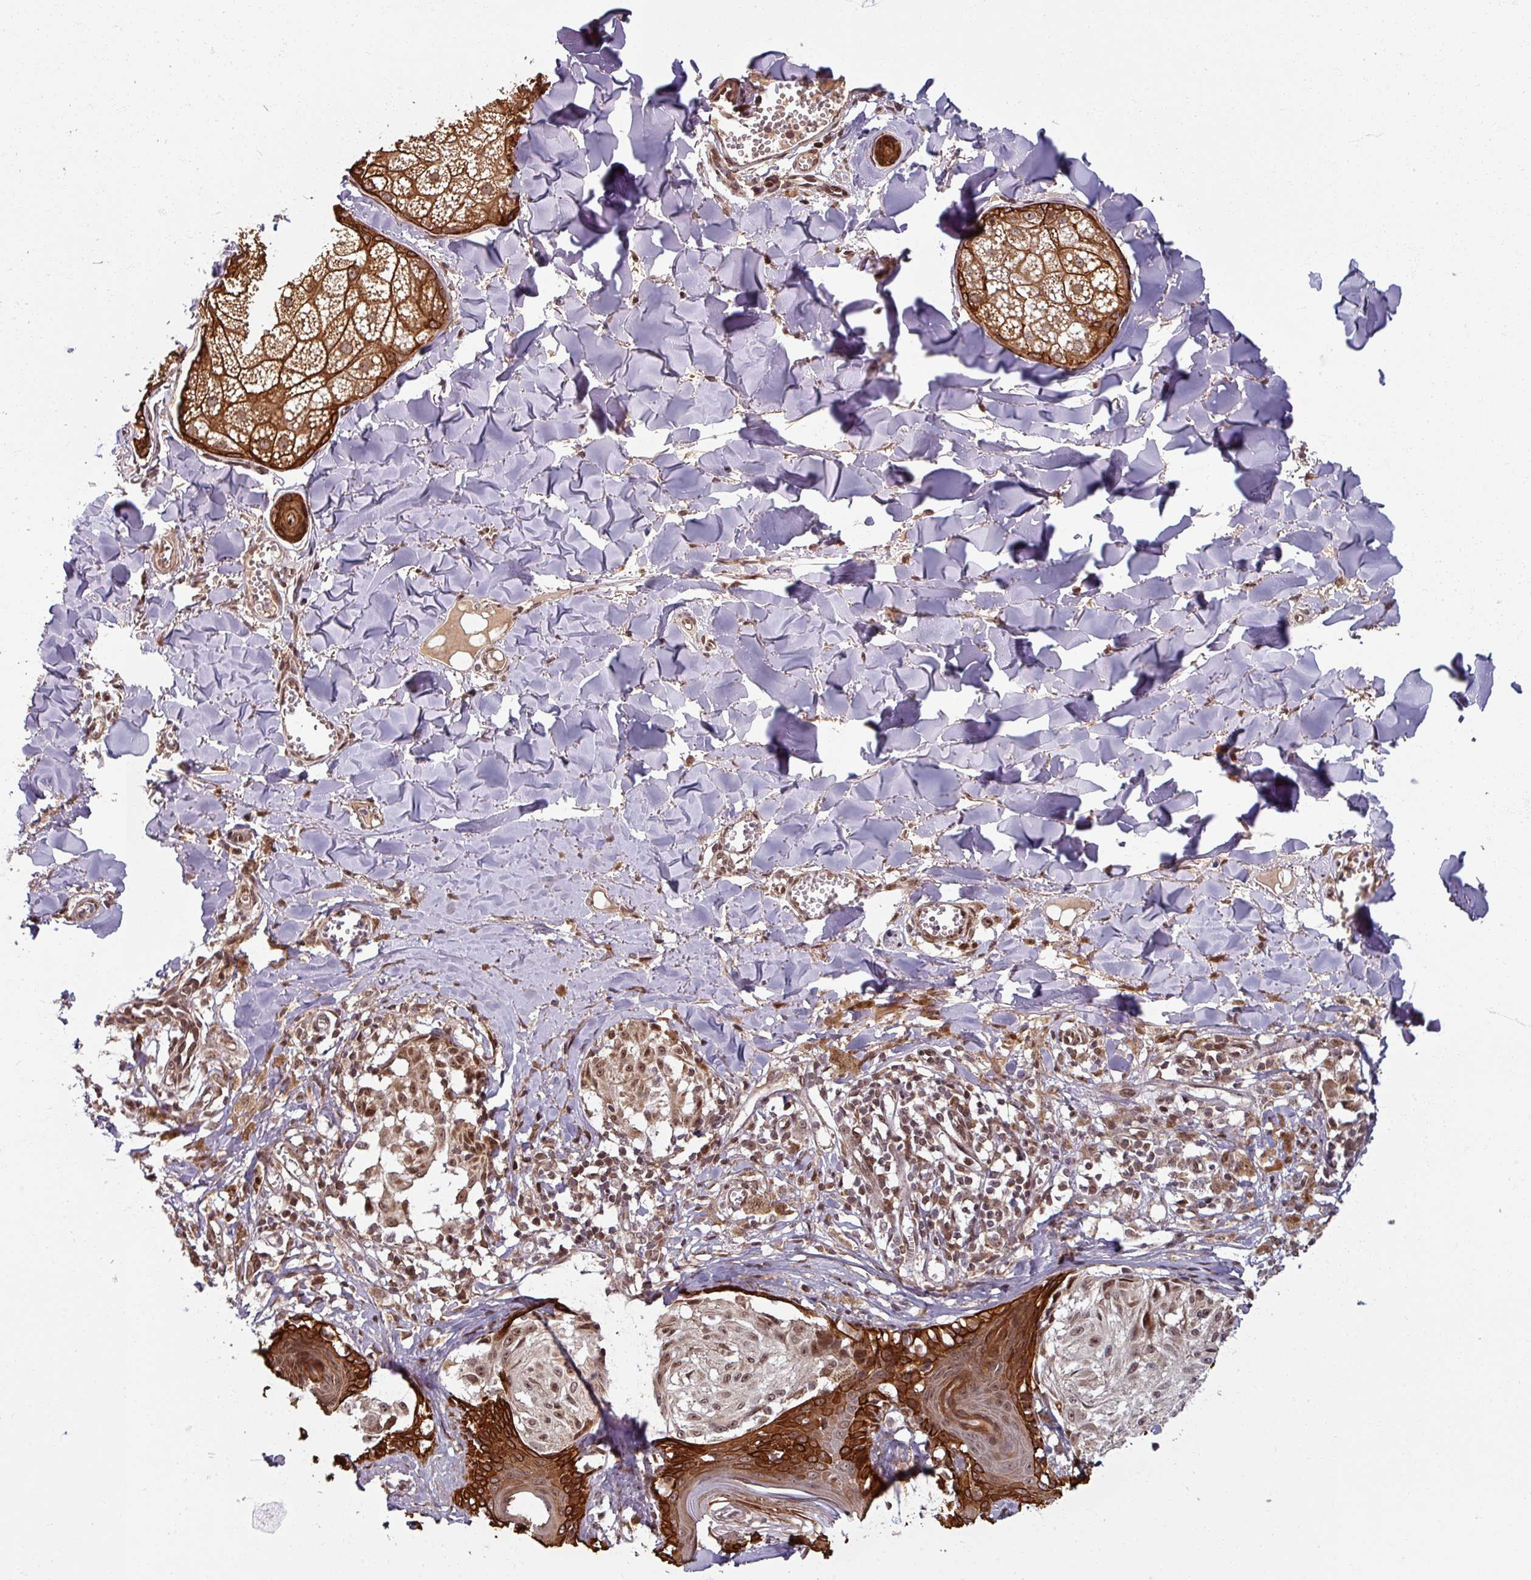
{"staining": {"intensity": "moderate", "quantity": ">75%", "location": "nuclear"}, "tissue": "melanoma", "cell_type": "Tumor cells", "image_type": "cancer", "snomed": [{"axis": "morphology", "description": "Malignant melanoma, NOS"}, {"axis": "topography", "description": "Skin"}], "caption": "IHC staining of melanoma, which demonstrates medium levels of moderate nuclear staining in approximately >75% of tumor cells indicating moderate nuclear protein positivity. The staining was performed using DAB (3,3'-diaminobenzidine) (brown) for protein detection and nuclei were counterstained in hematoxylin (blue).", "gene": "SWI5", "patient": {"sex": "female", "age": 43}}